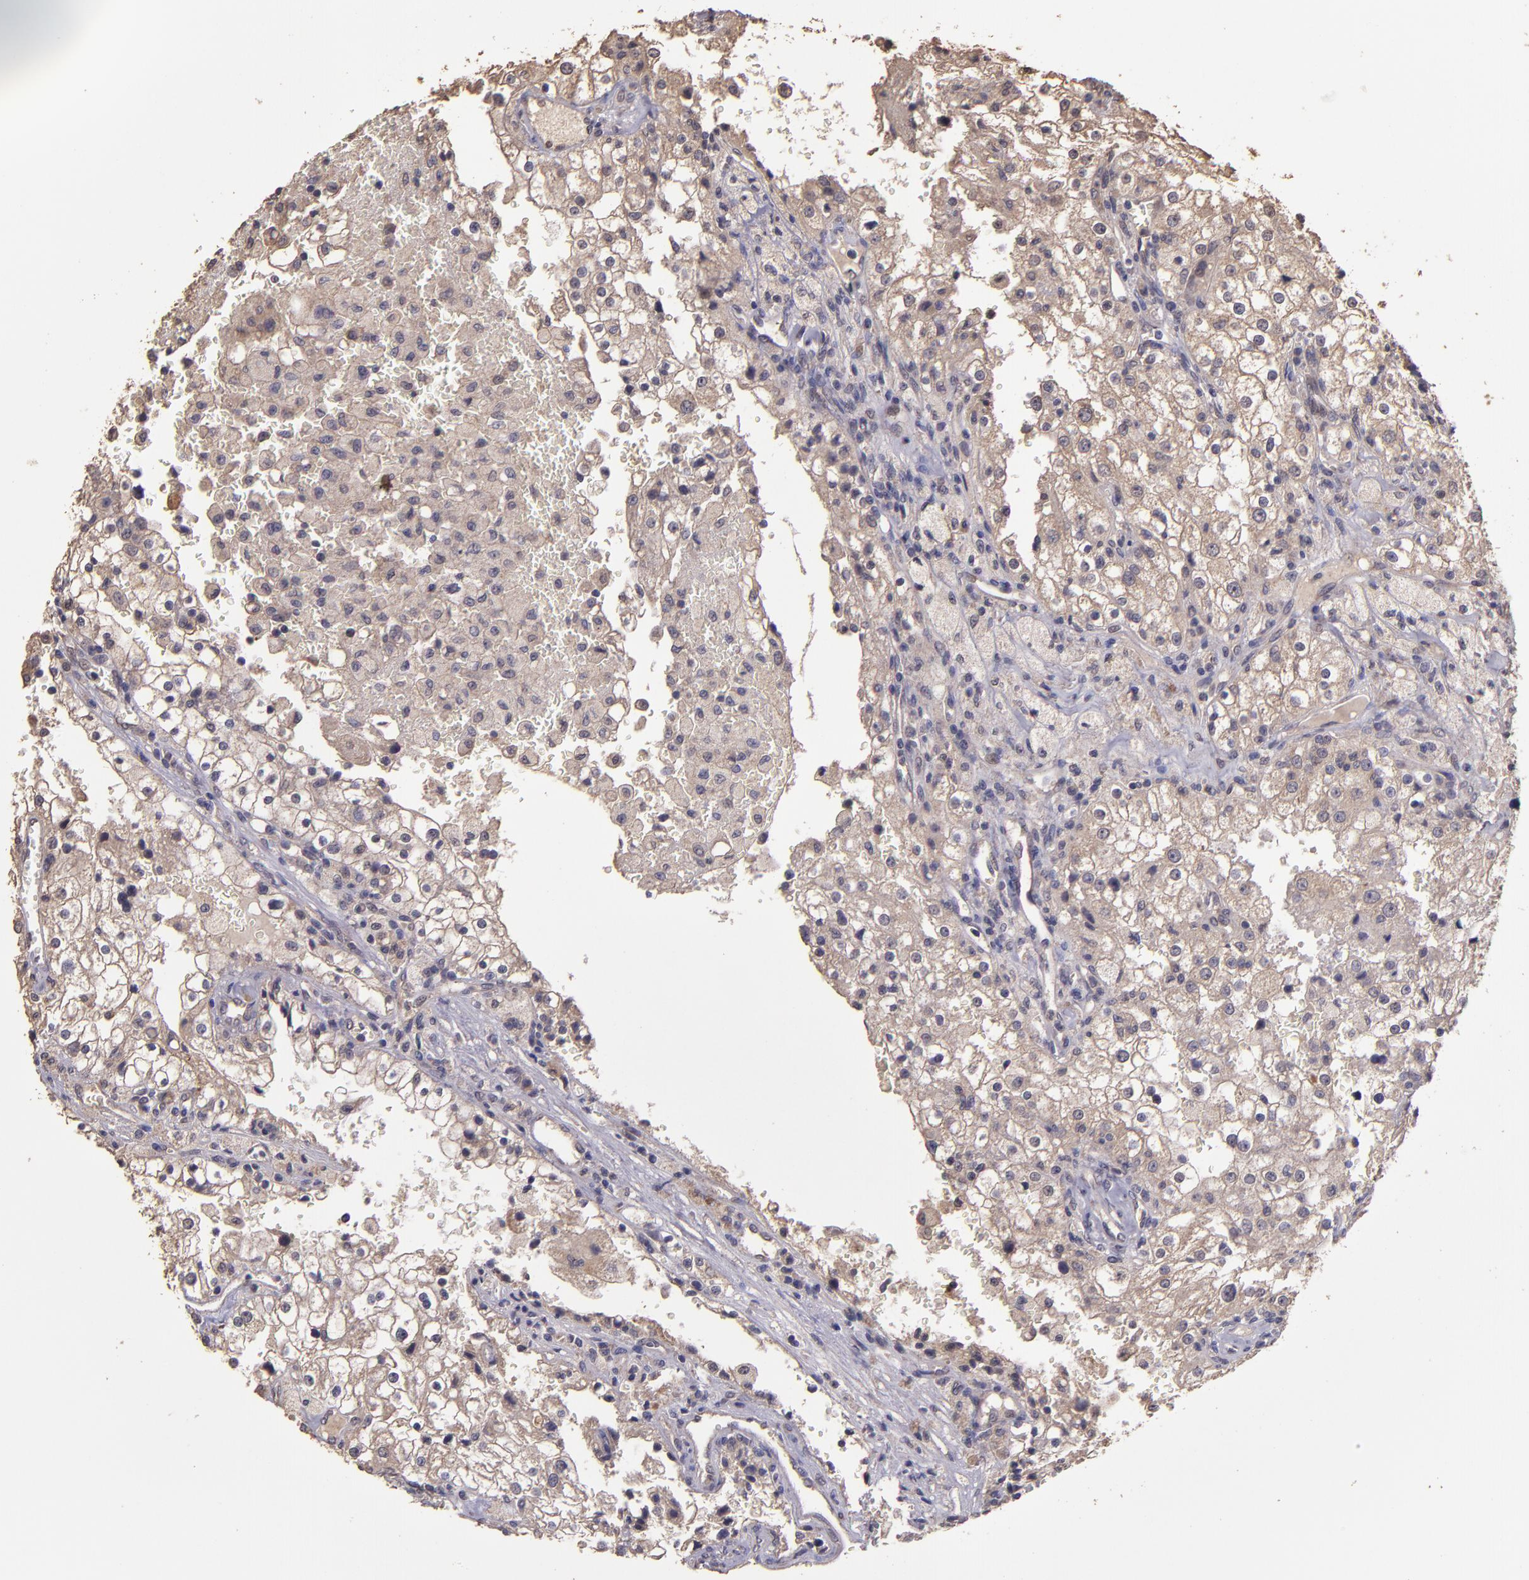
{"staining": {"intensity": "weak", "quantity": ">75%", "location": "cytoplasmic/membranous"}, "tissue": "renal cancer", "cell_type": "Tumor cells", "image_type": "cancer", "snomed": [{"axis": "morphology", "description": "Adenocarcinoma, NOS"}, {"axis": "topography", "description": "Kidney"}], "caption": "Weak cytoplasmic/membranous expression for a protein is seen in about >75% of tumor cells of renal adenocarcinoma using immunohistochemistry.", "gene": "HECTD1", "patient": {"sex": "female", "age": 74}}